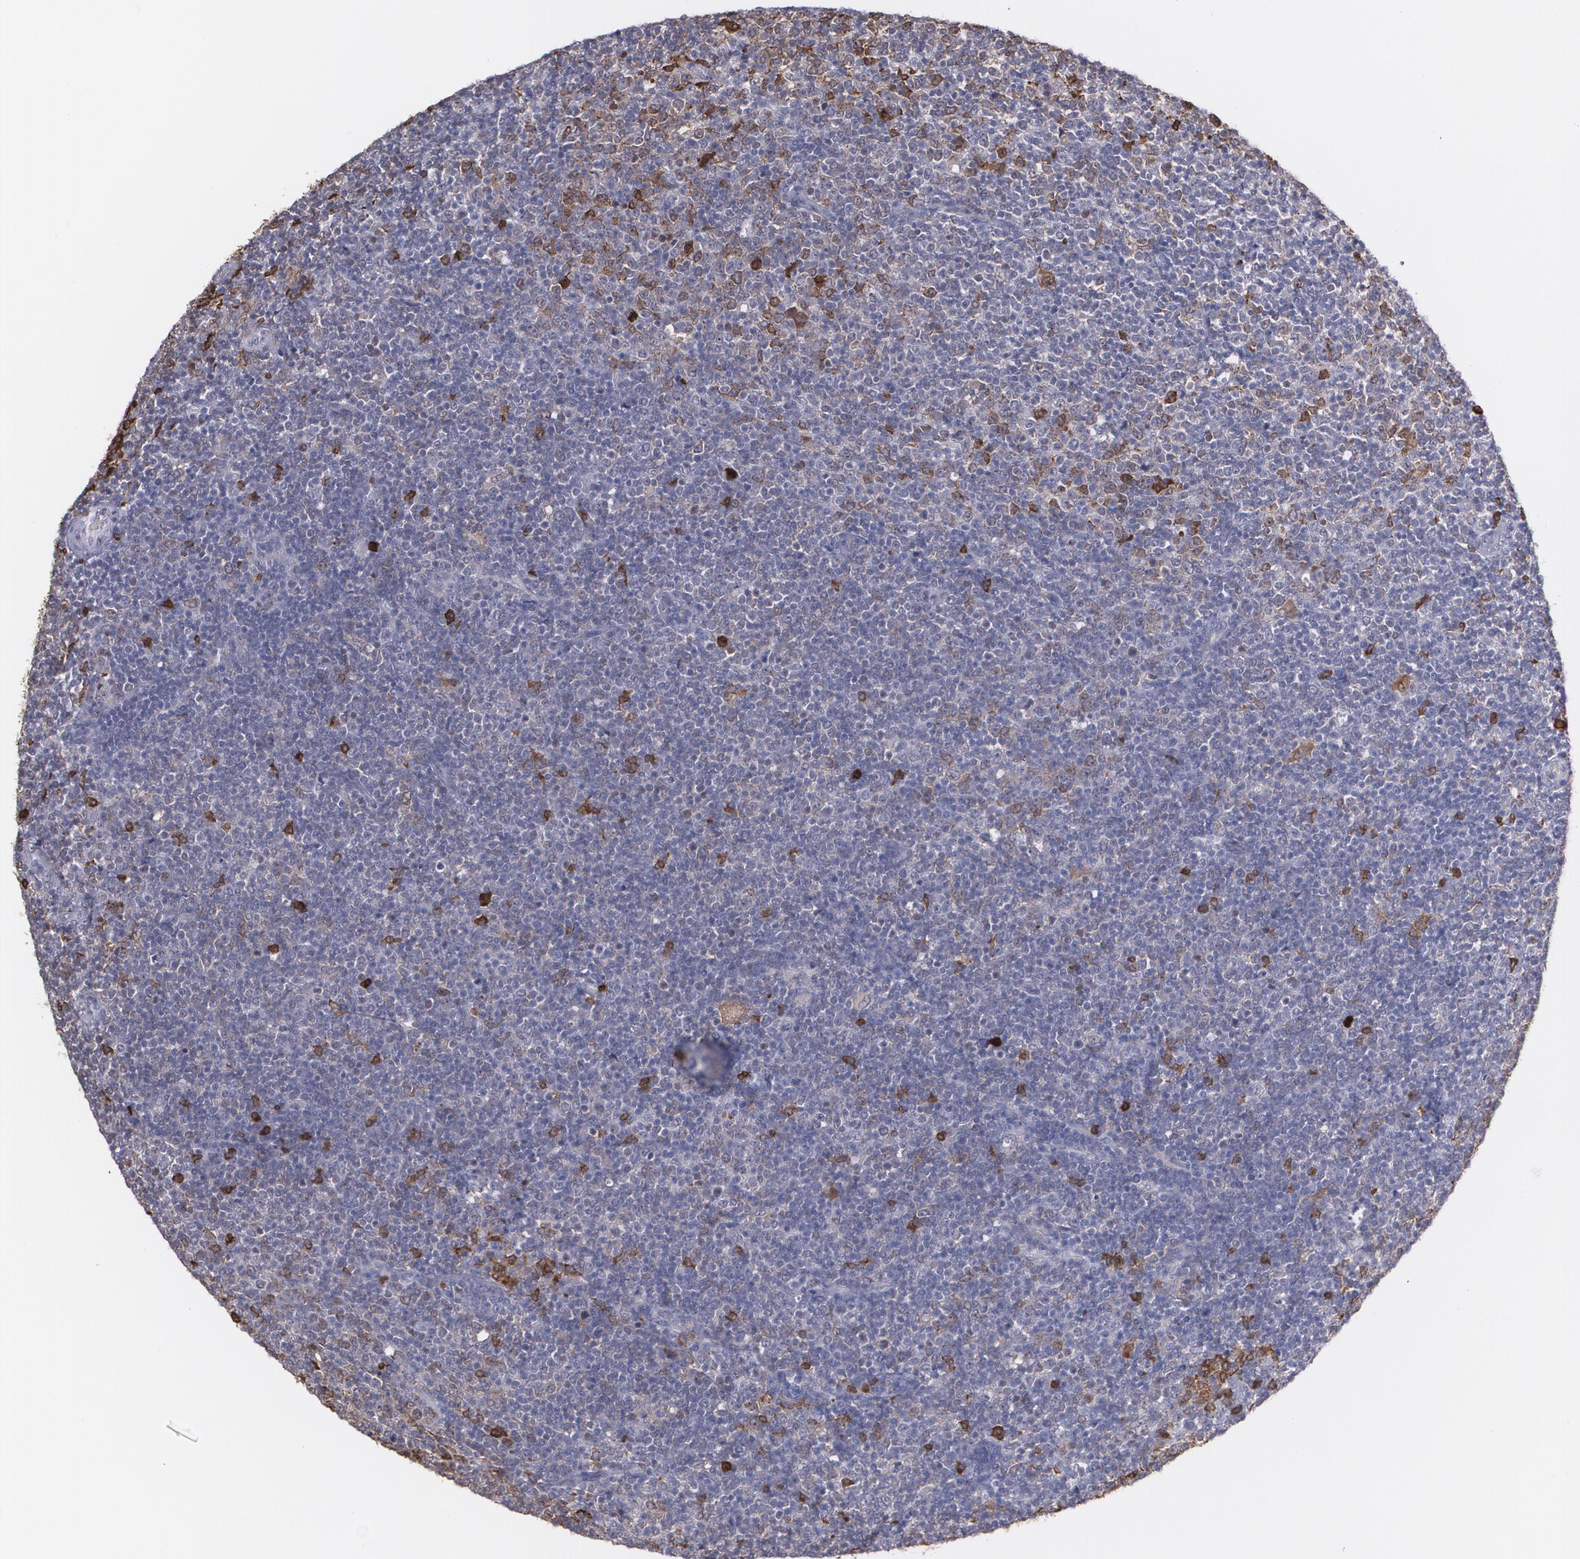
{"staining": {"intensity": "negative", "quantity": "none", "location": "none"}, "tissue": "lymphoma", "cell_type": "Tumor cells", "image_type": "cancer", "snomed": [{"axis": "morphology", "description": "Malignant lymphoma, non-Hodgkin's type, Low grade"}, {"axis": "topography", "description": "Lymph node"}], "caption": "Immunohistochemistry (IHC) of malignant lymphoma, non-Hodgkin's type (low-grade) exhibits no expression in tumor cells.", "gene": "NCF2", "patient": {"sex": "male", "age": 70}}